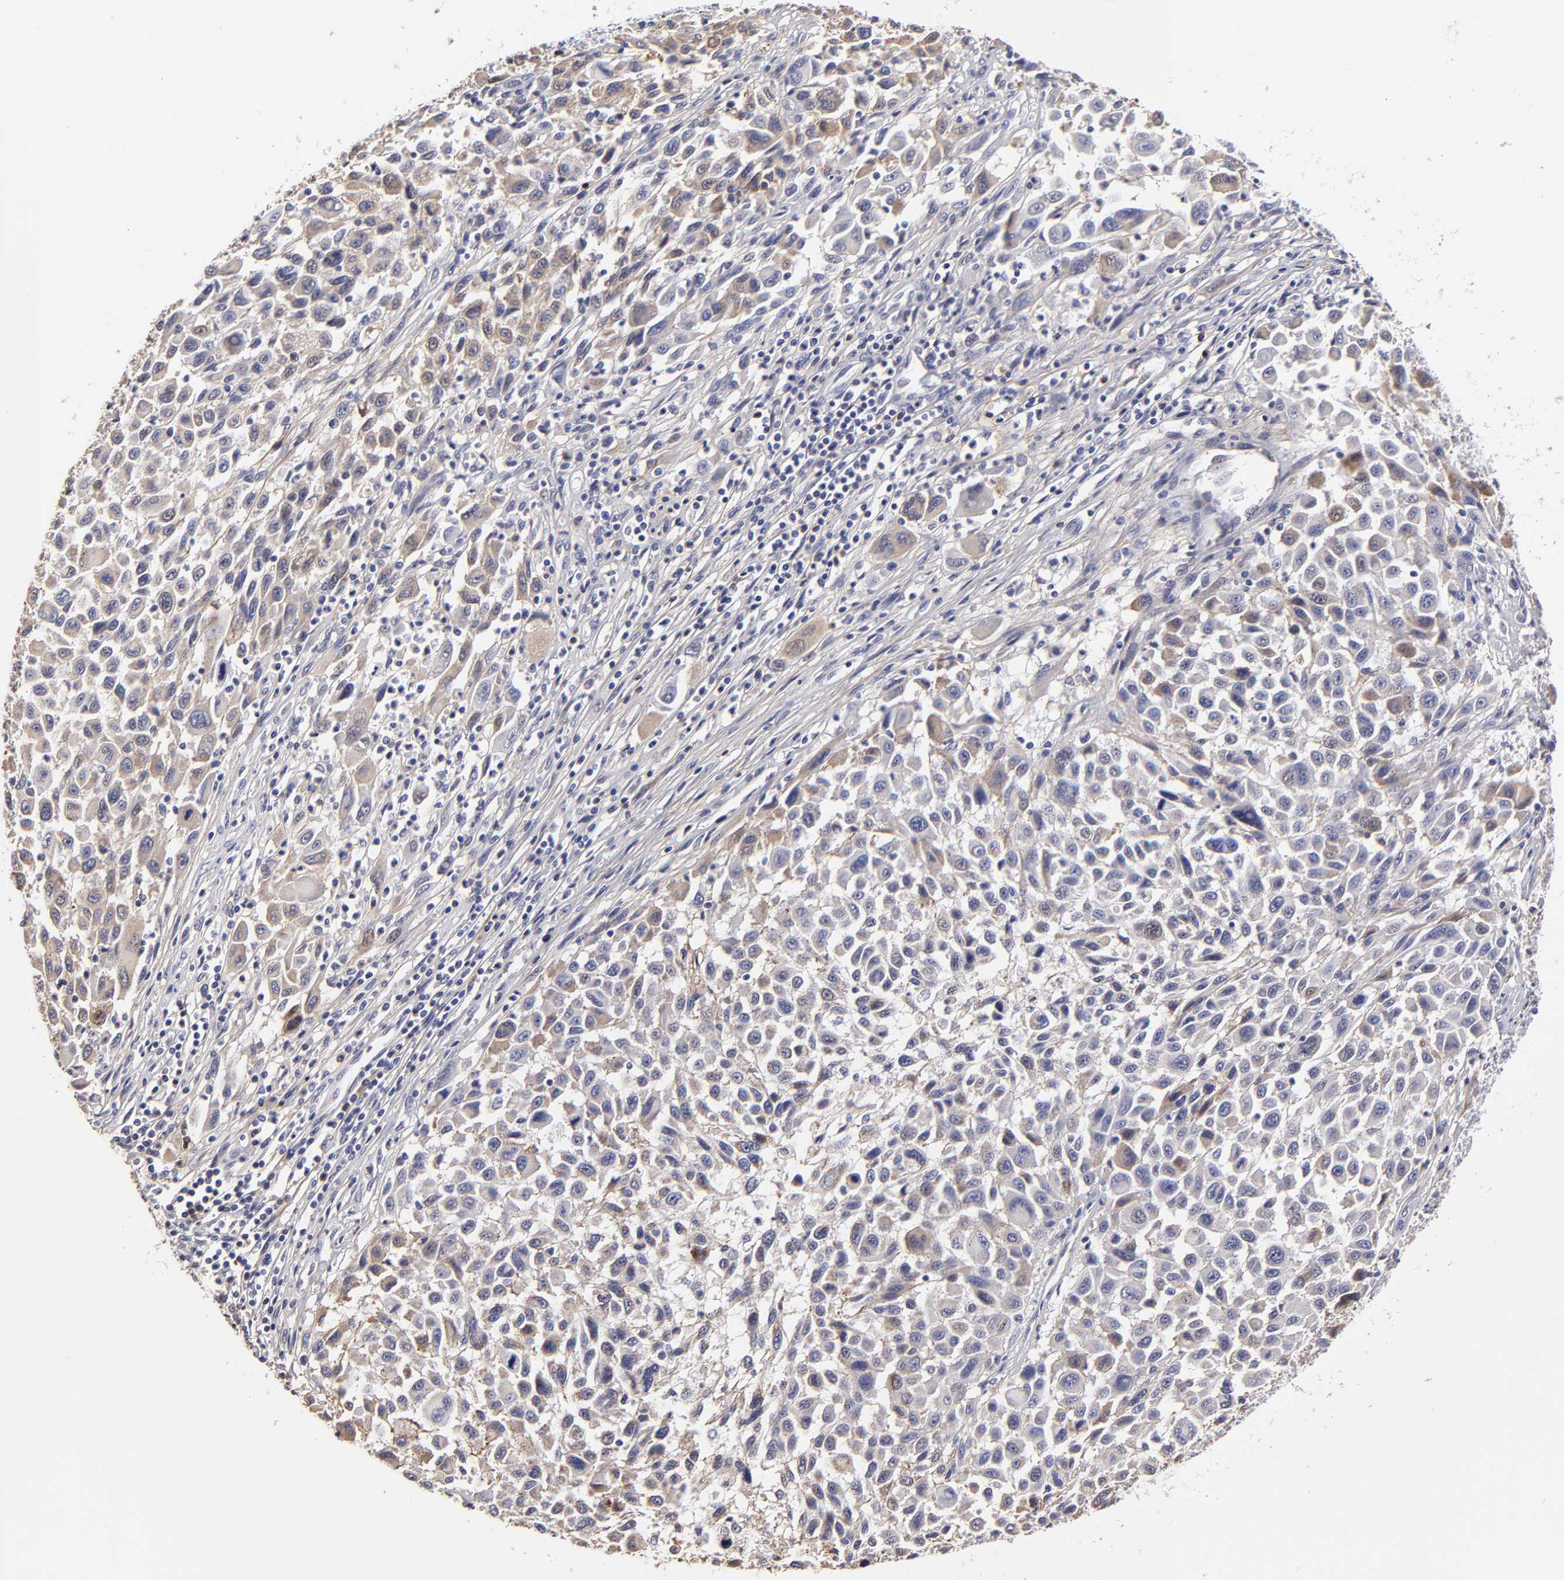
{"staining": {"intensity": "negative", "quantity": "none", "location": "none"}, "tissue": "melanoma", "cell_type": "Tumor cells", "image_type": "cancer", "snomed": [{"axis": "morphology", "description": "Malignant melanoma, Metastatic site"}, {"axis": "topography", "description": "Lymph node"}], "caption": "Protein analysis of malignant melanoma (metastatic site) reveals no significant positivity in tumor cells.", "gene": "BTG2", "patient": {"sex": "male", "age": 61}}